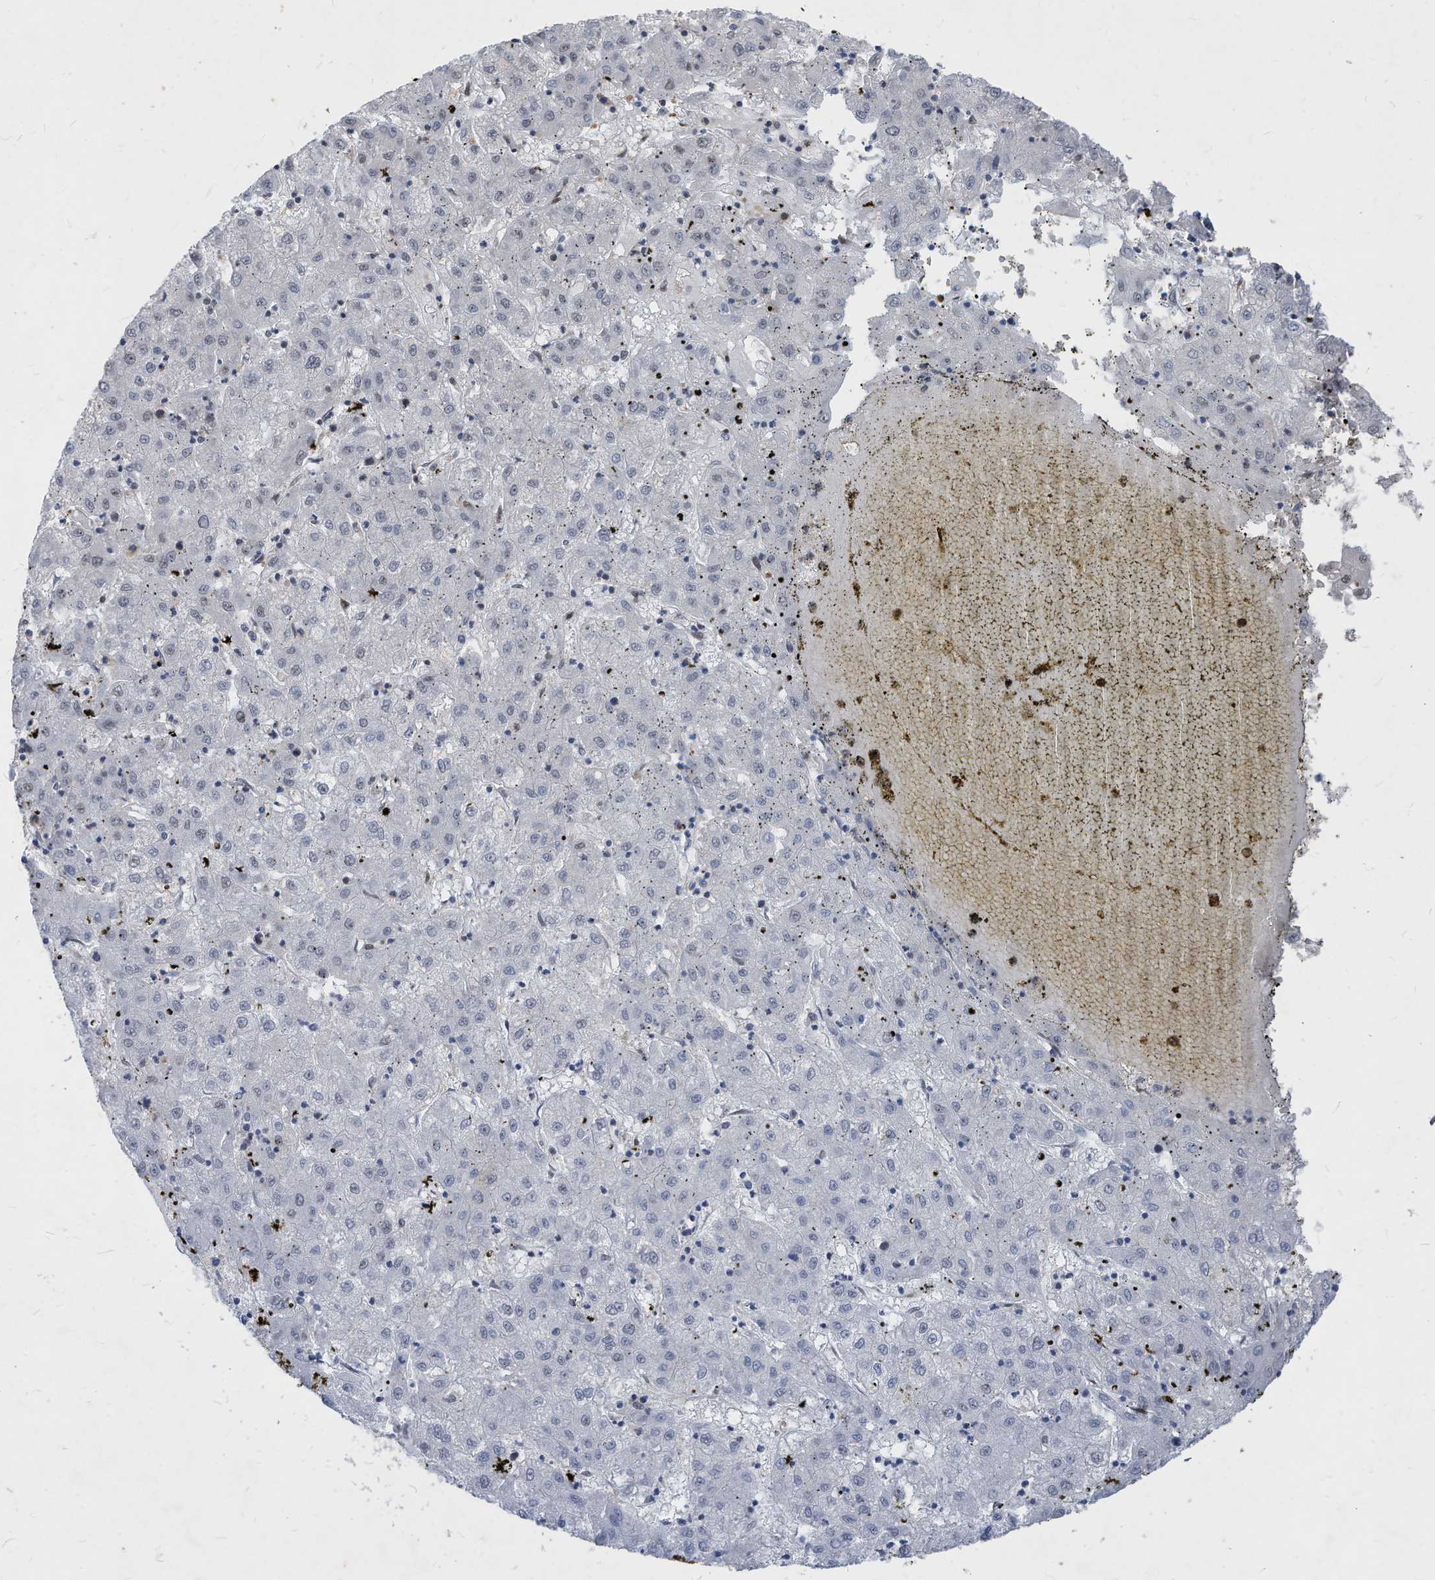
{"staining": {"intensity": "negative", "quantity": "none", "location": "none"}, "tissue": "liver cancer", "cell_type": "Tumor cells", "image_type": "cancer", "snomed": [{"axis": "morphology", "description": "Carcinoma, Hepatocellular, NOS"}, {"axis": "topography", "description": "Liver"}], "caption": "The histopathology image reveals no significant staining in tumor cells of hepatocellular carcinoma (liver). (Brightfield microscopy of DAB IHC at high magnification).", "gene": "KPNB1", "patient": {"sex": "male", "age": 72}}